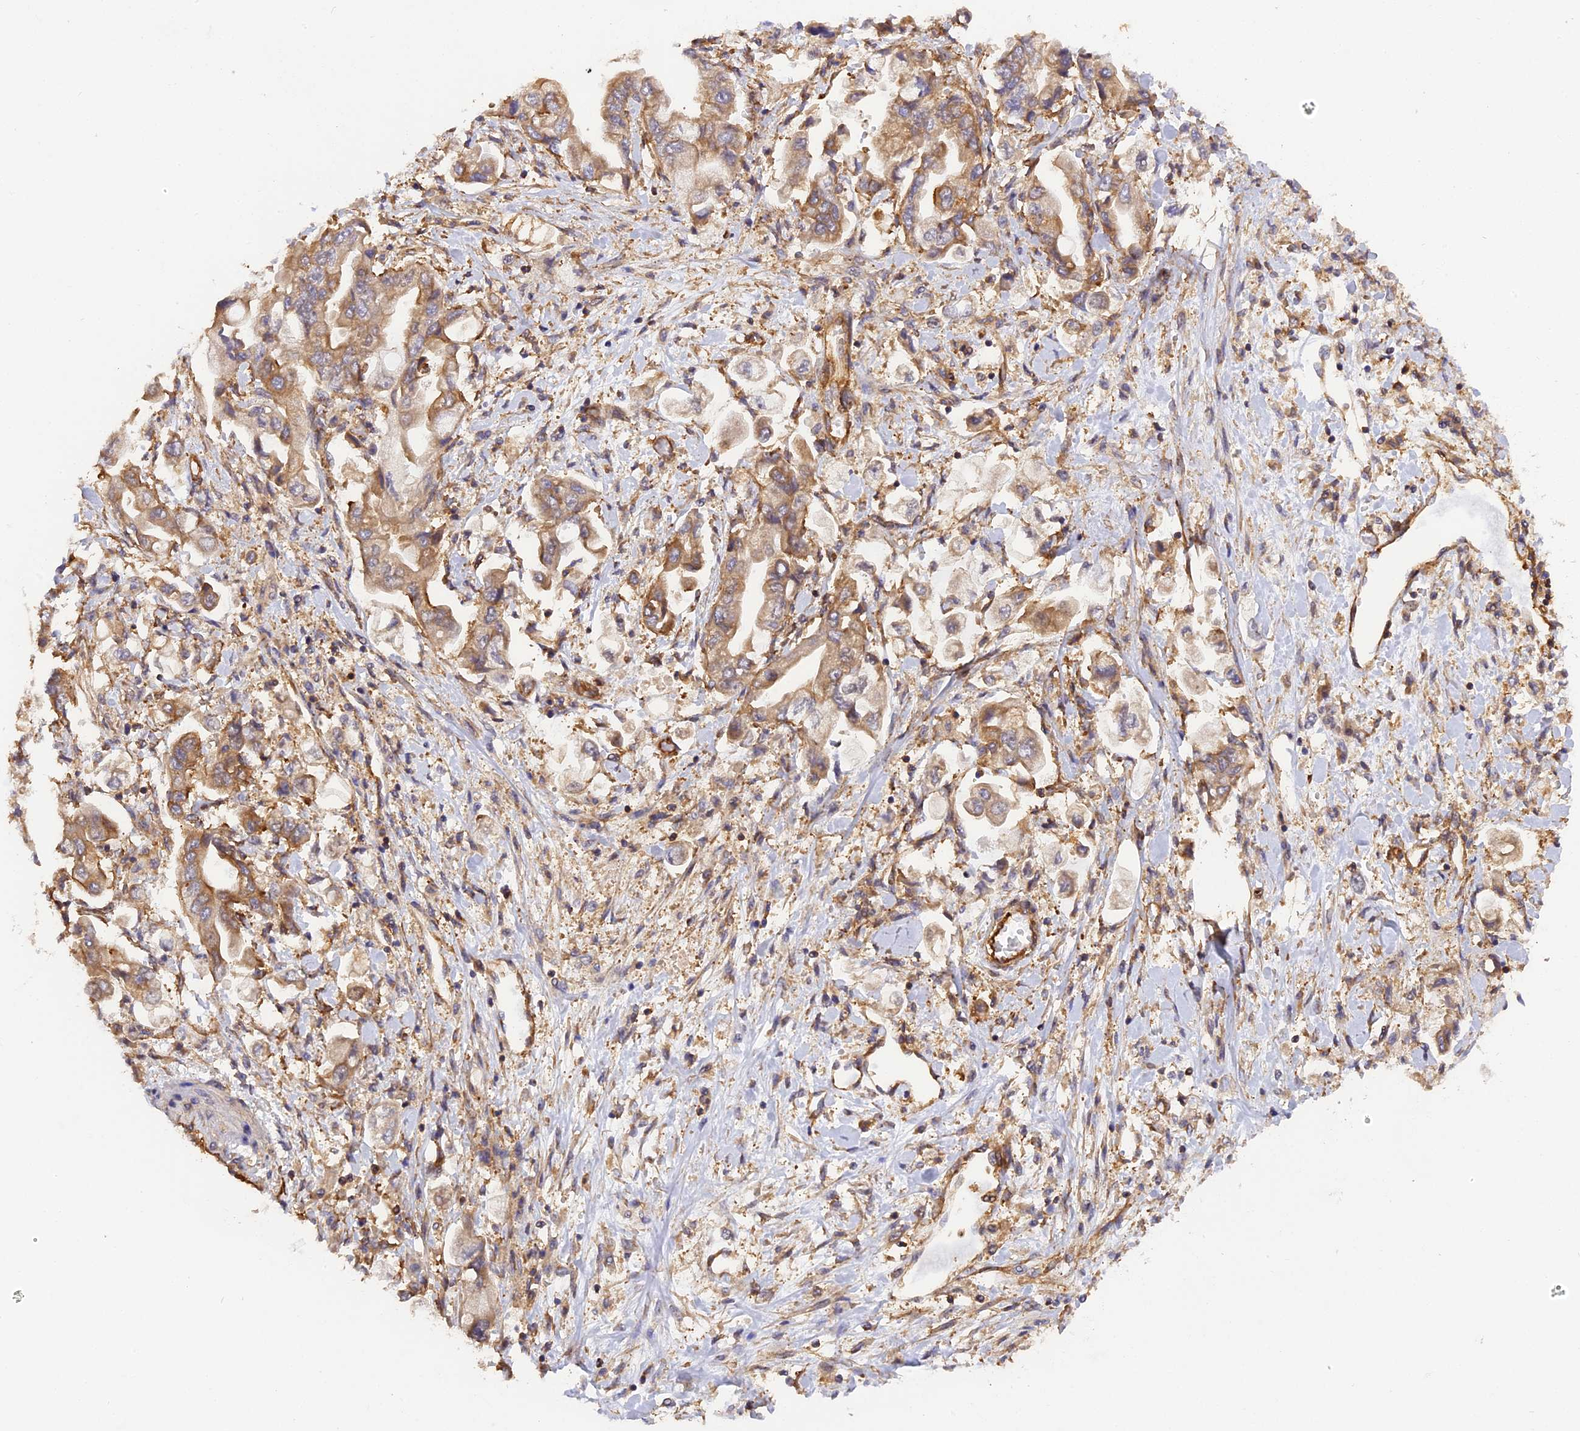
{"staining": {"intensity": "moderate", "quantity": ">75%", "location": "cytoplasmic/membranous"}, "tissue": "stomach cancer", "cell_type": "Tumor cells", "image_type": "cancer", "snomed": [{"axis": "morphology", "description": "Adenocarcinoma, NOS"}, {"axis": "topography", "description": "Stomach"}], "caption": "A medium amount of moderate cytoplasmic/membranous staining is seen in about >75% of tumor cells in stomach cancer (adenocarcinoma) tissue.", "gene": "C5orf22", "patient": {"sex": "male", "age": 62}}